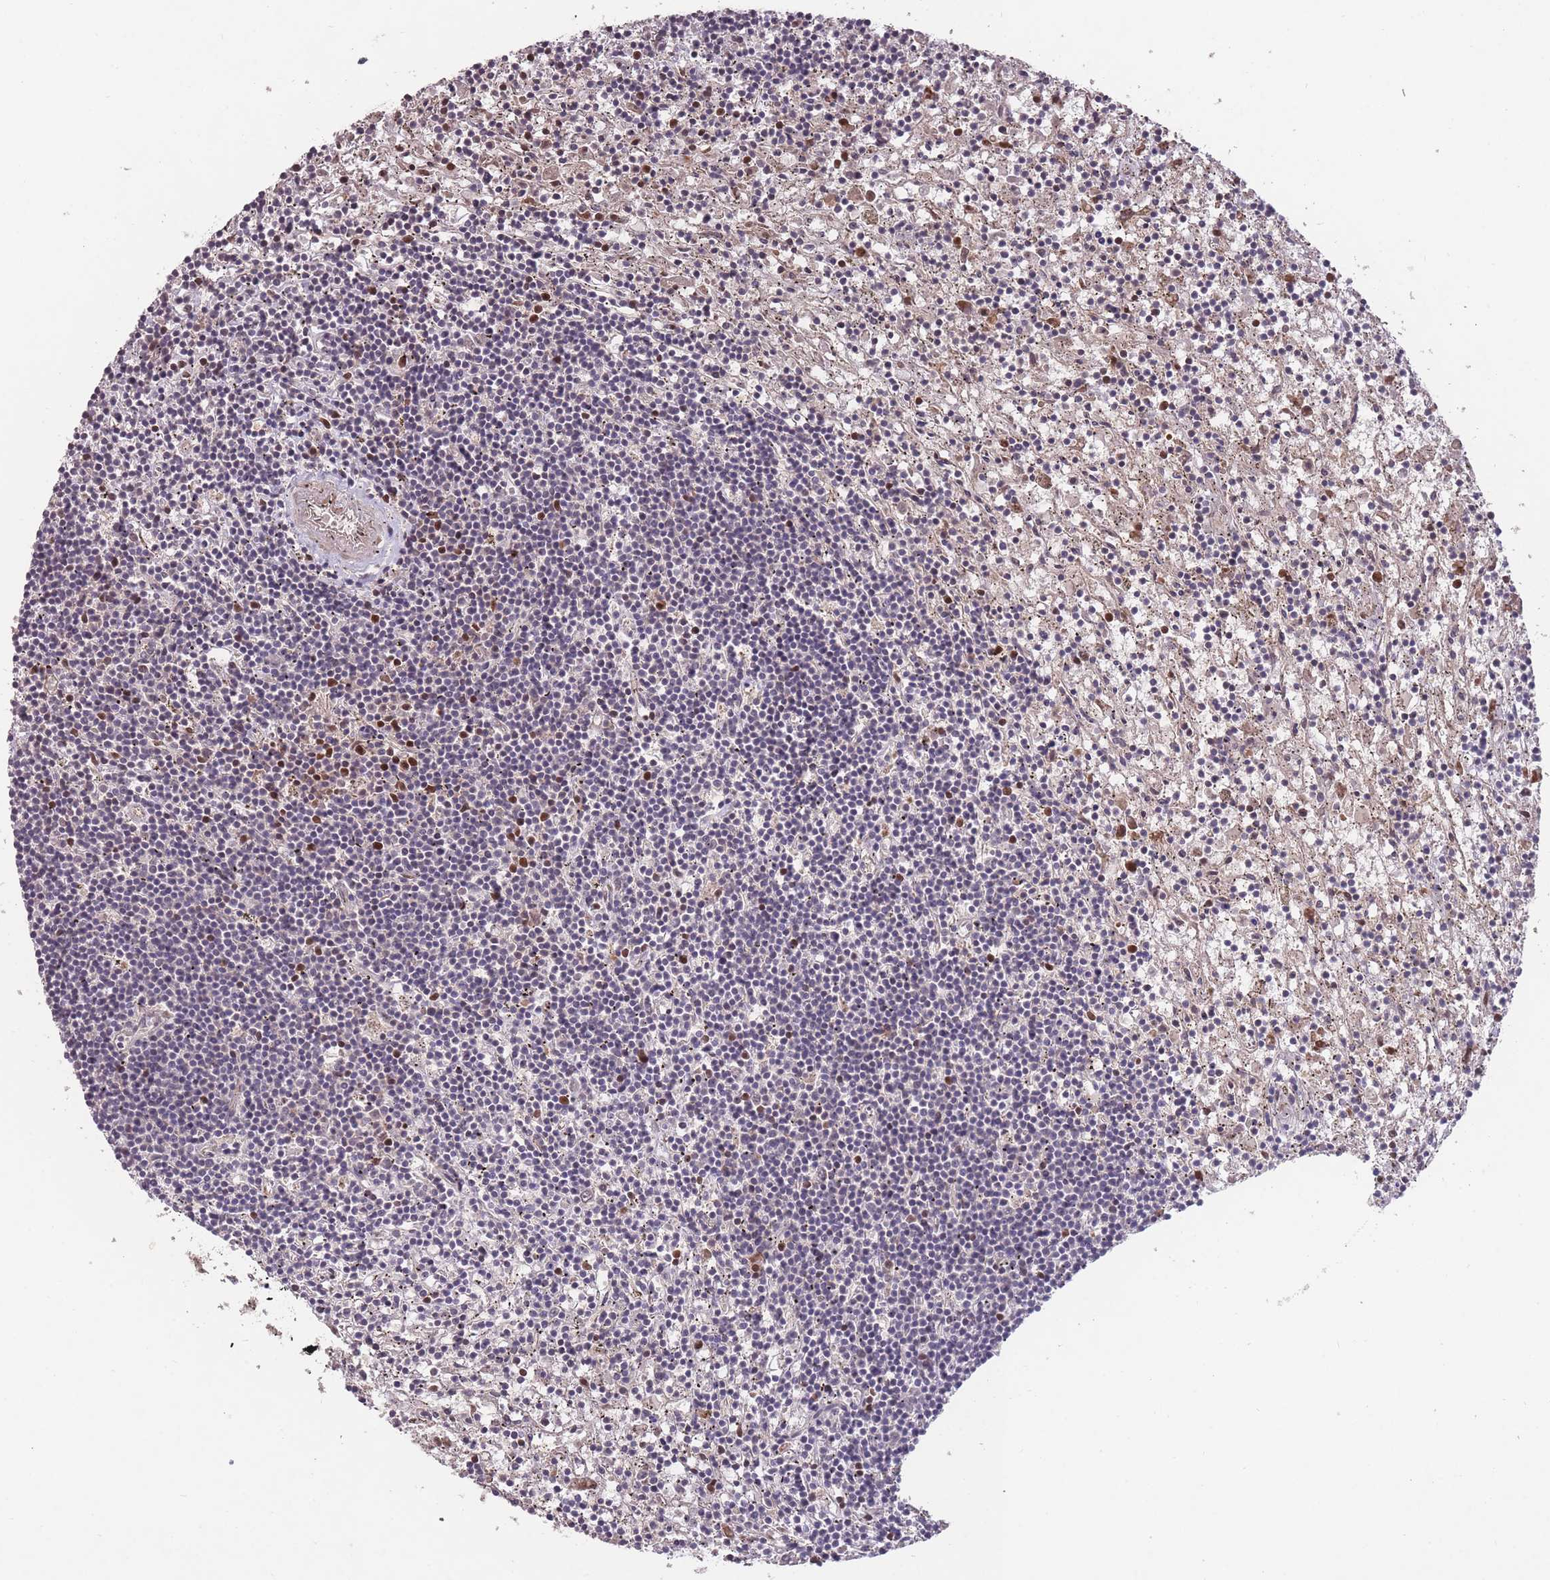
{"staining": {"intensity": "negative", "quantity": "none", "location": "none"}, "tissue": "lymphoma", "cell_type": "Tumor cells", "image_type": "cancer", "snomed": [{"axis": "morphology", "description": "Malignant lymphoma, non-Hodgkin's type, Low grade"}, {"axis": "topography", "description": "Spleen"}], "caption": "DAB (3,3'-diaminobenzidine) immunohistochemical staining of low-grade malignant lymphoma, non-Hodgkin's type displays no significant staining in tumor cells.", "gene": "ADCYAP1R1", "patient": {"sex": "male", "age": 76}}